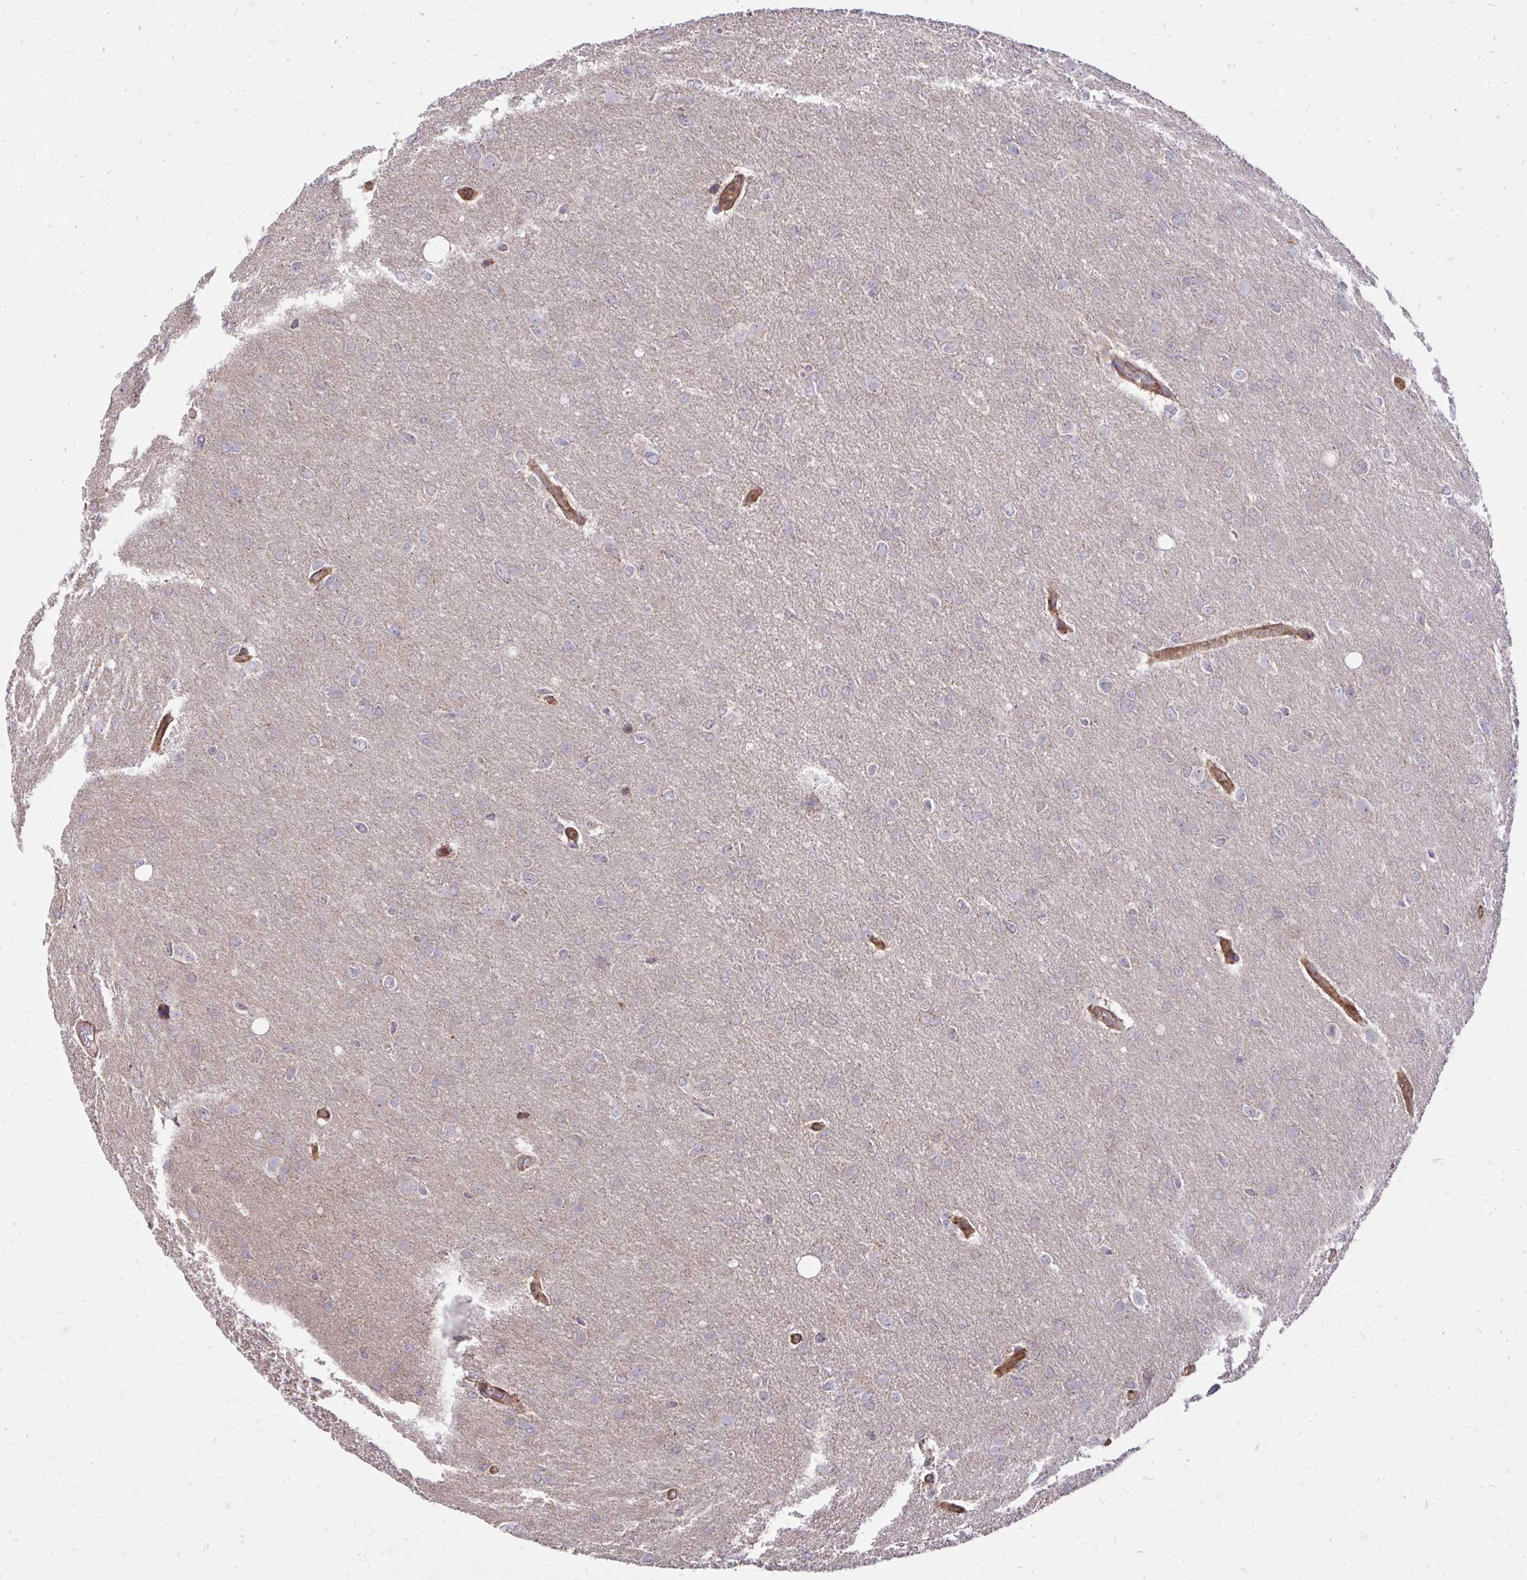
{"staining": {"intensity": "negative", "quantity": "none", "location": "none"}, "tissue": "glioma", "cell_type": "Tumor cells", "image_type": "cancer", "snomed": [{"axis": "morphology", "description": "Glioma, malignant, High grade"}, {"axis": "topography", "description": "Brain"}], "caption": "Tumor cells show no significant positivity in glioma. (DAB immunohistochemistry visualized using brightfield microscopy, high magnification).", "gene": "SLC7A5", "patient": {"sex": "male", "age": 53}}